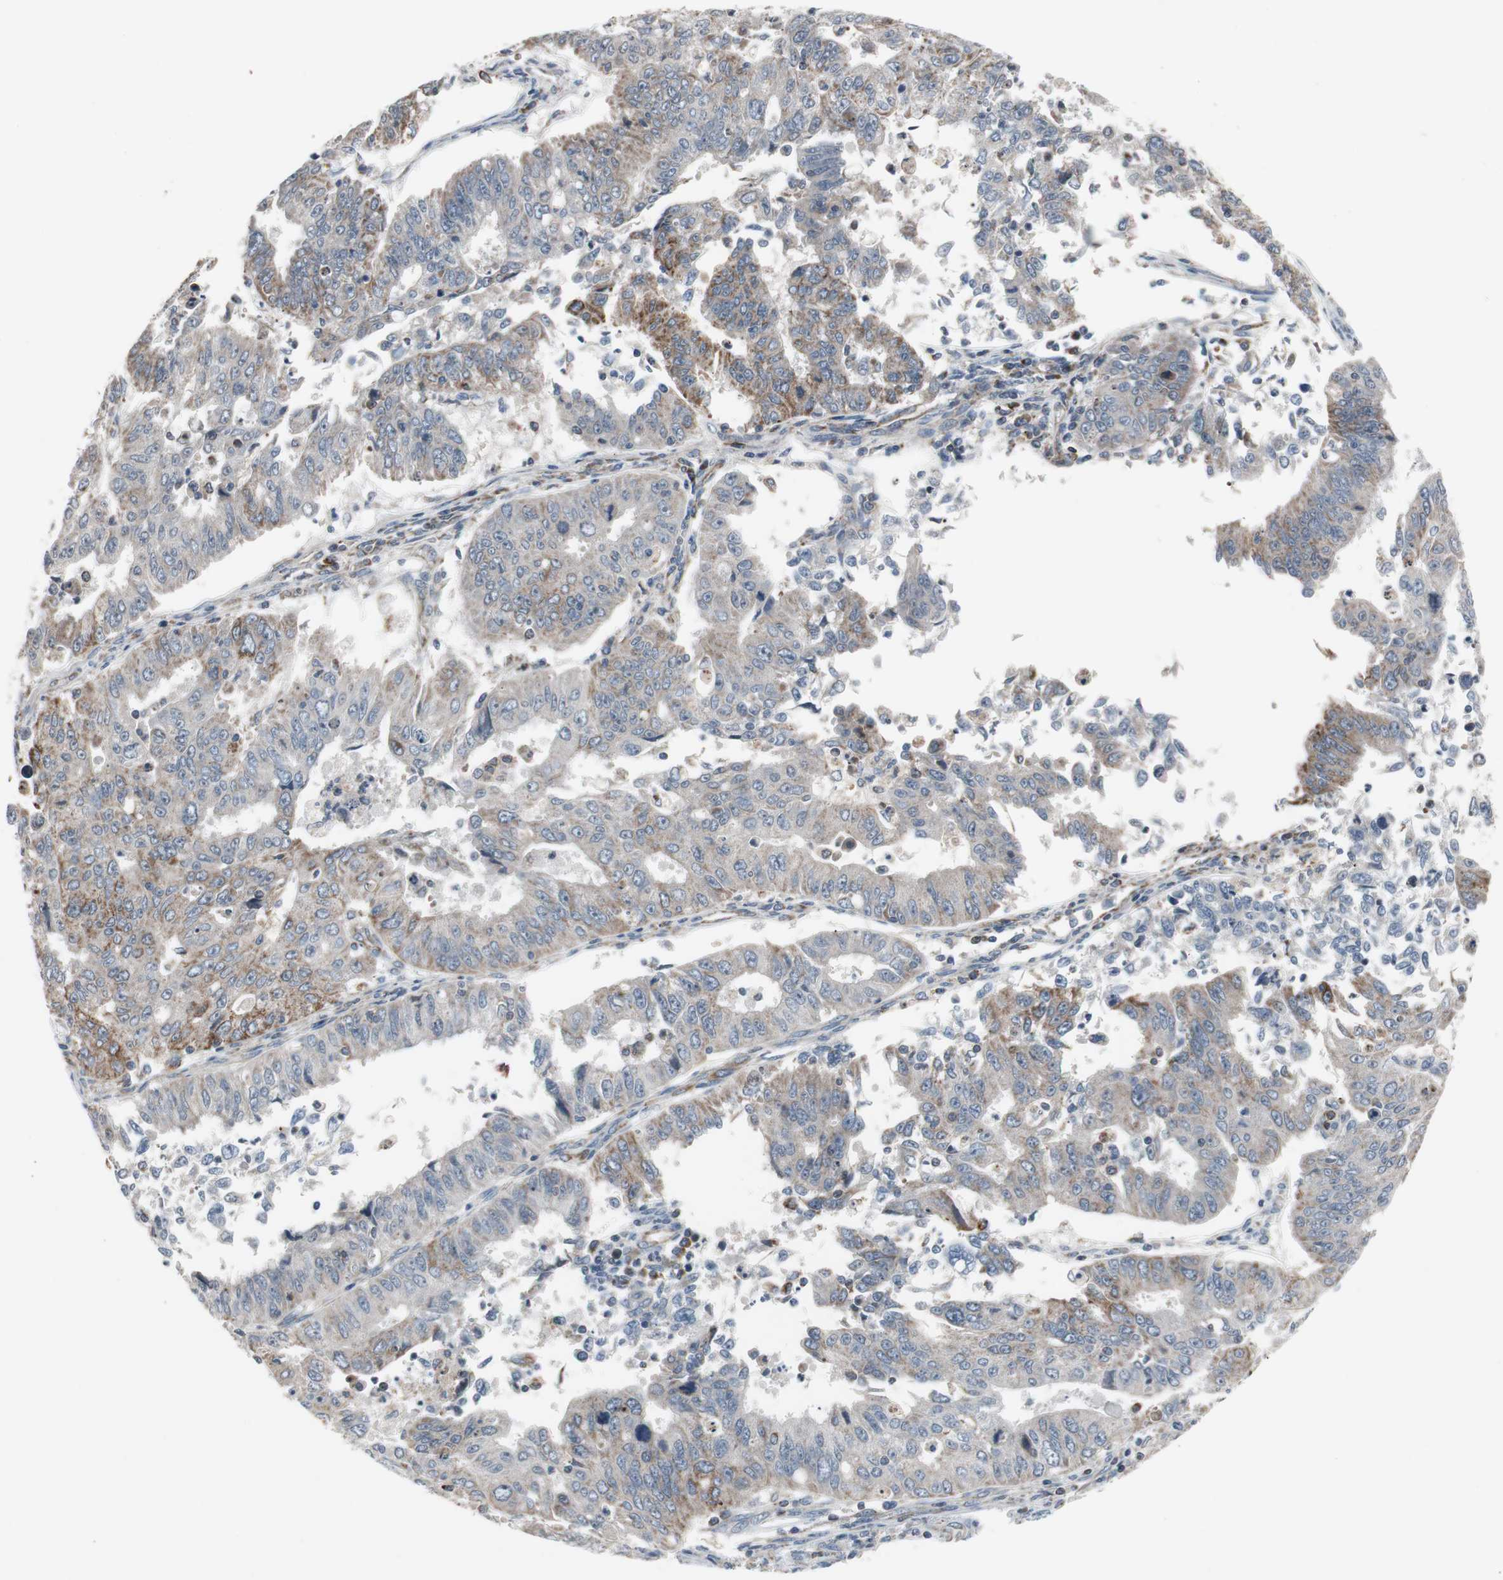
{"staining": {"intensity": "weak", "quantity": ">75%", "location": "cytoplasmic/membranous"}, "tissue": "endometrial cancer", "cell_type": "Tumor cells", "image_type": "cancer", "snomed": [{"axis": "morphology", "description": "Adenocarcinoma, NOS"}, {"axis": "topography", "description": "Endometrium"}], "caption": "Immunohistochemical staining of human adenocarcinoma (endometrial) demonstrates low levels of weak cytoplasmic/membranous positivity in about >75% of tumor cells. Immunohistochemistry stains the protein of interest in brown and the nuclei are stained blue.", "gene": "CPT1A", "patient": {"sex": "female", "age": 42}}